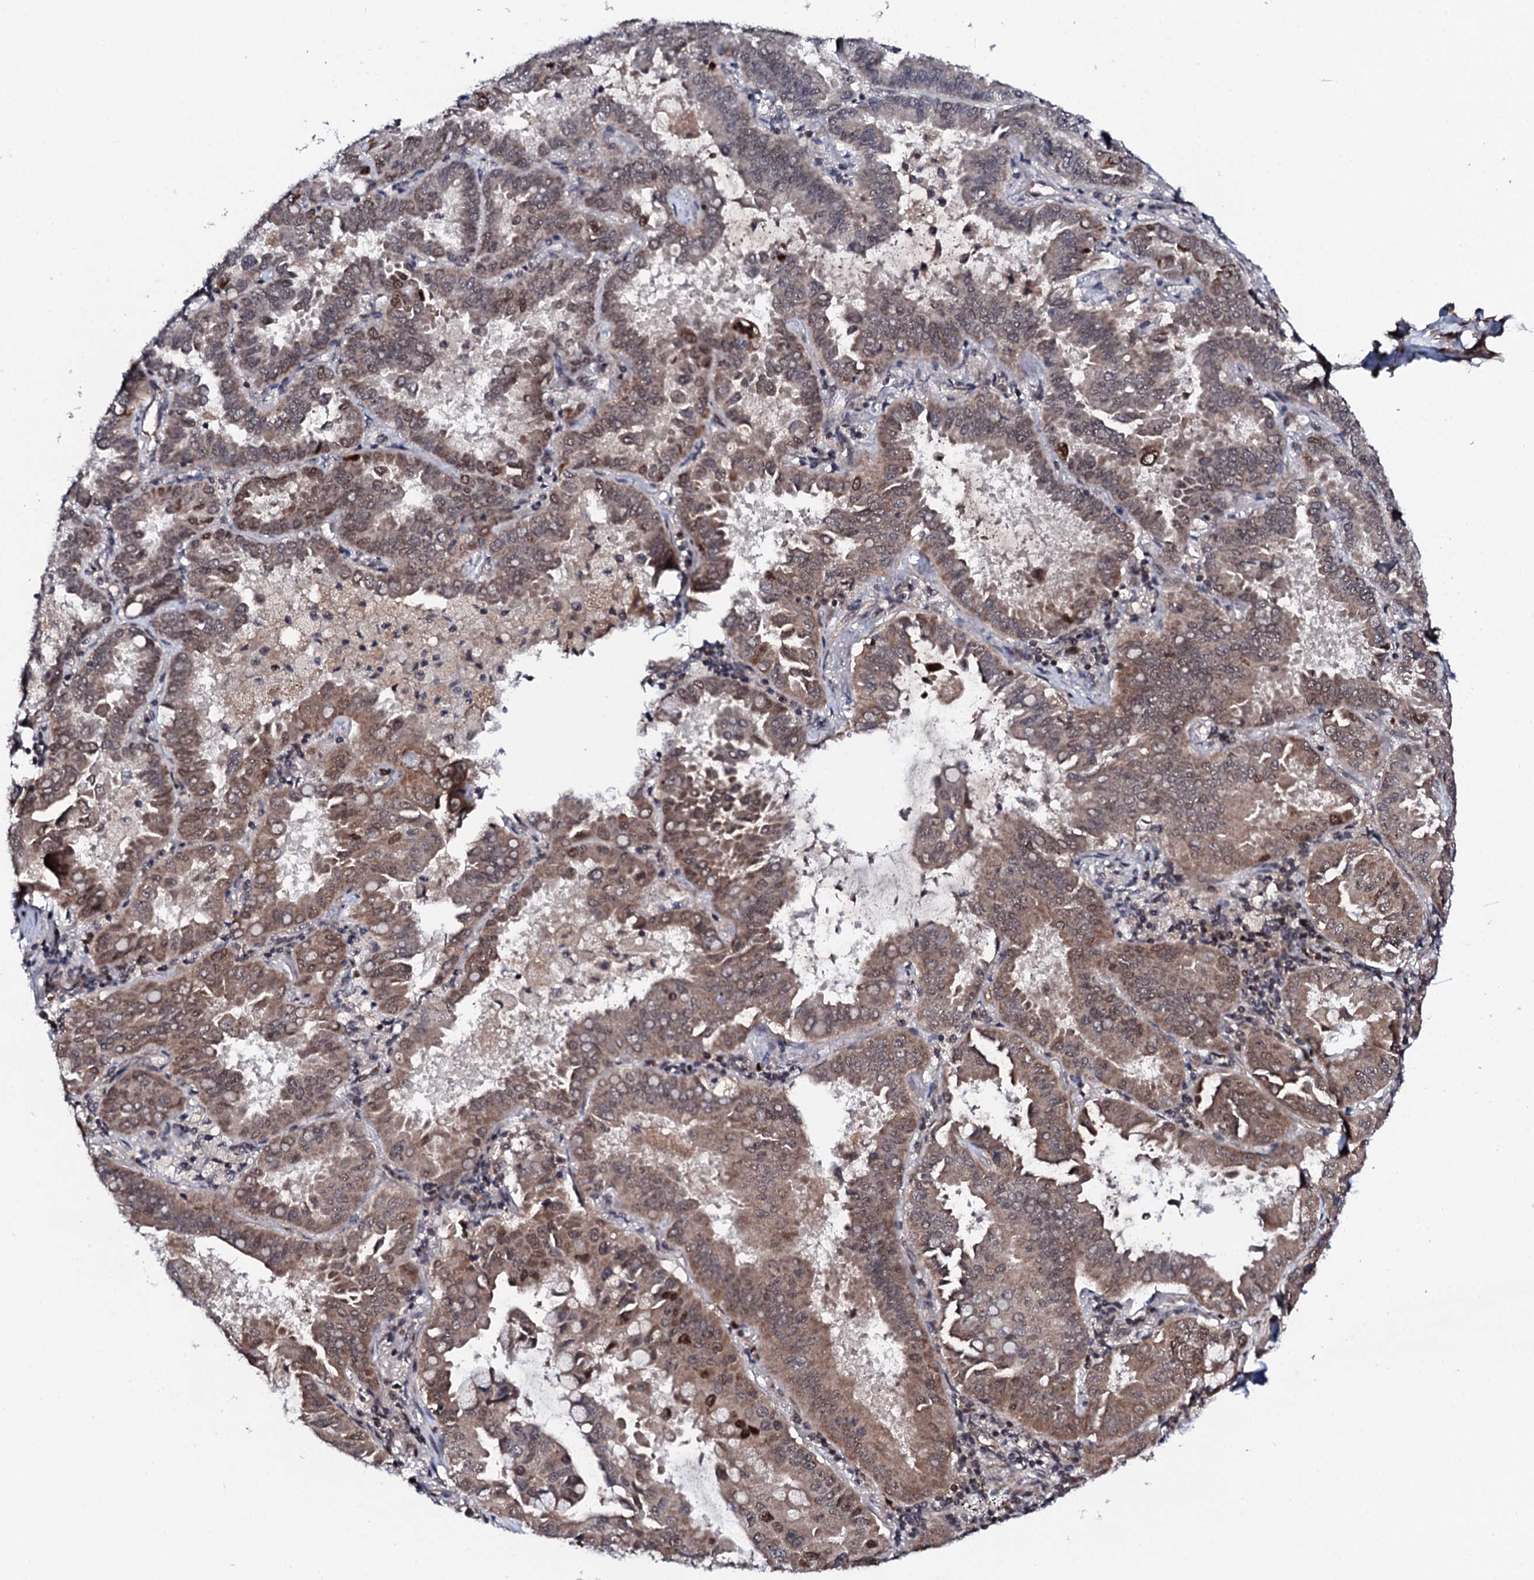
{"staining": {"intensity": "moderate", "quantity": ">75%", "location": "cytoplasmic/membranous,nuclear"}, "tissue": "lung cancer", "cell_type": "Tumor cells", "image_type": "cancer", "snomed": [{"axis": "morphology", "description": "Adenocarcinoma, NOS"}, {"axis": "topography", "description": "Lung"}], "caption": "Protein positivity by immunohistochemistry (IHC) shows moderate cytoplasmic/membranous and nuclear positivity in about >75% of tumor cells in lung cancer (adenocarcinoma).", "gene": "FAM111A", "patient": {"sex": "male", "age": 64}}